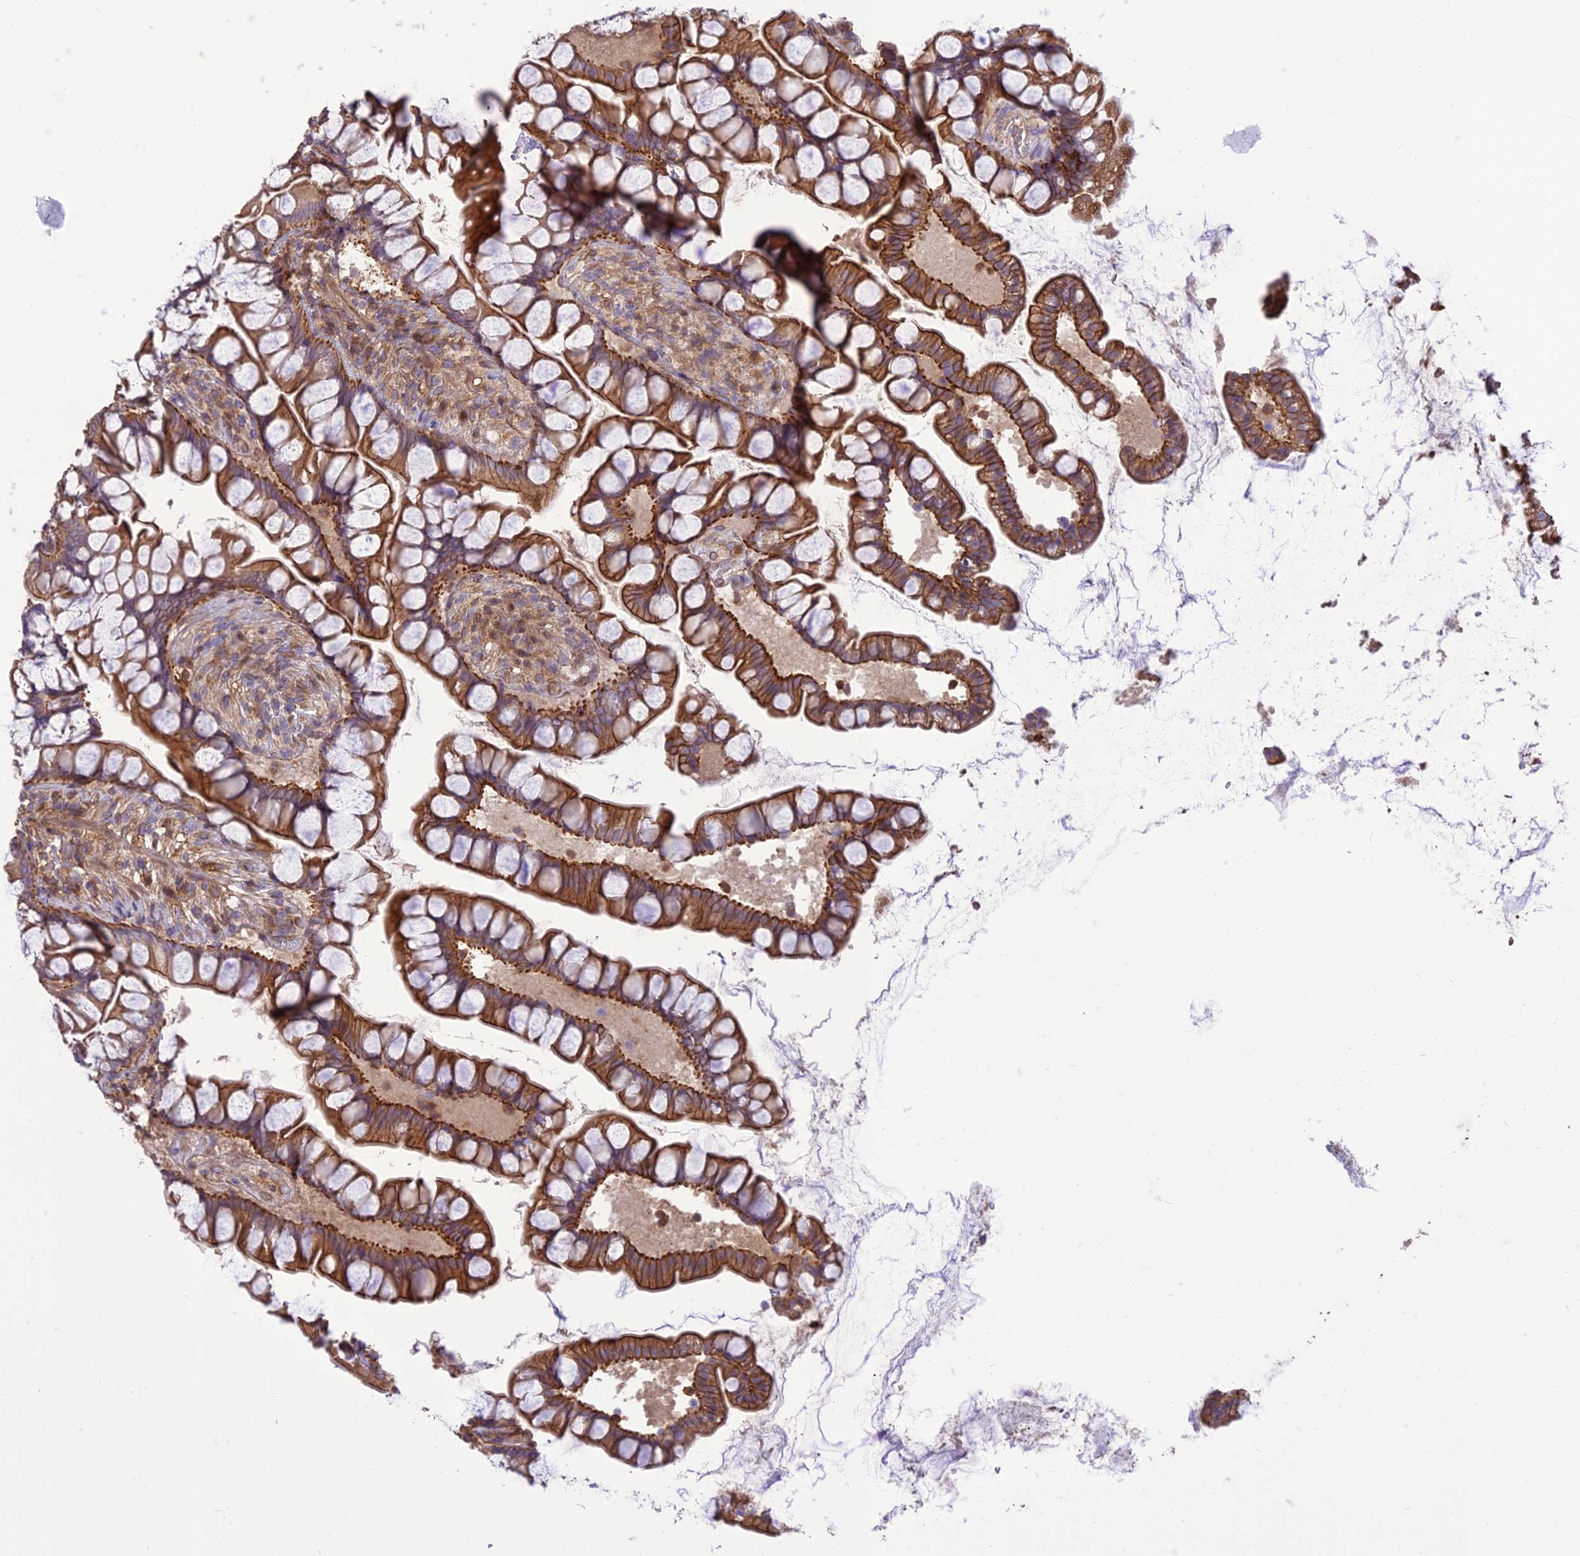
{"staining": {"intensity": "strong", "quantity": ">75%", "location": "cytoplasmic/membranous"}, "tissue": "small intestine", "cell_type": "Glandular cells", "image_type": "normal", "snomed": [{"axis": "morphology", "description": "Normal tissue, NOS"}, {"axis": "topography", "description": "Small intestine"}], "caption": "Brown immunohistochemical staining in normal human small intestine demonstrates strong cytoplasmic/membranous staining in approximately >75% of glandular cells.", "gene": "HPSE2", "patient": {"sex": "male", "age": 70}}